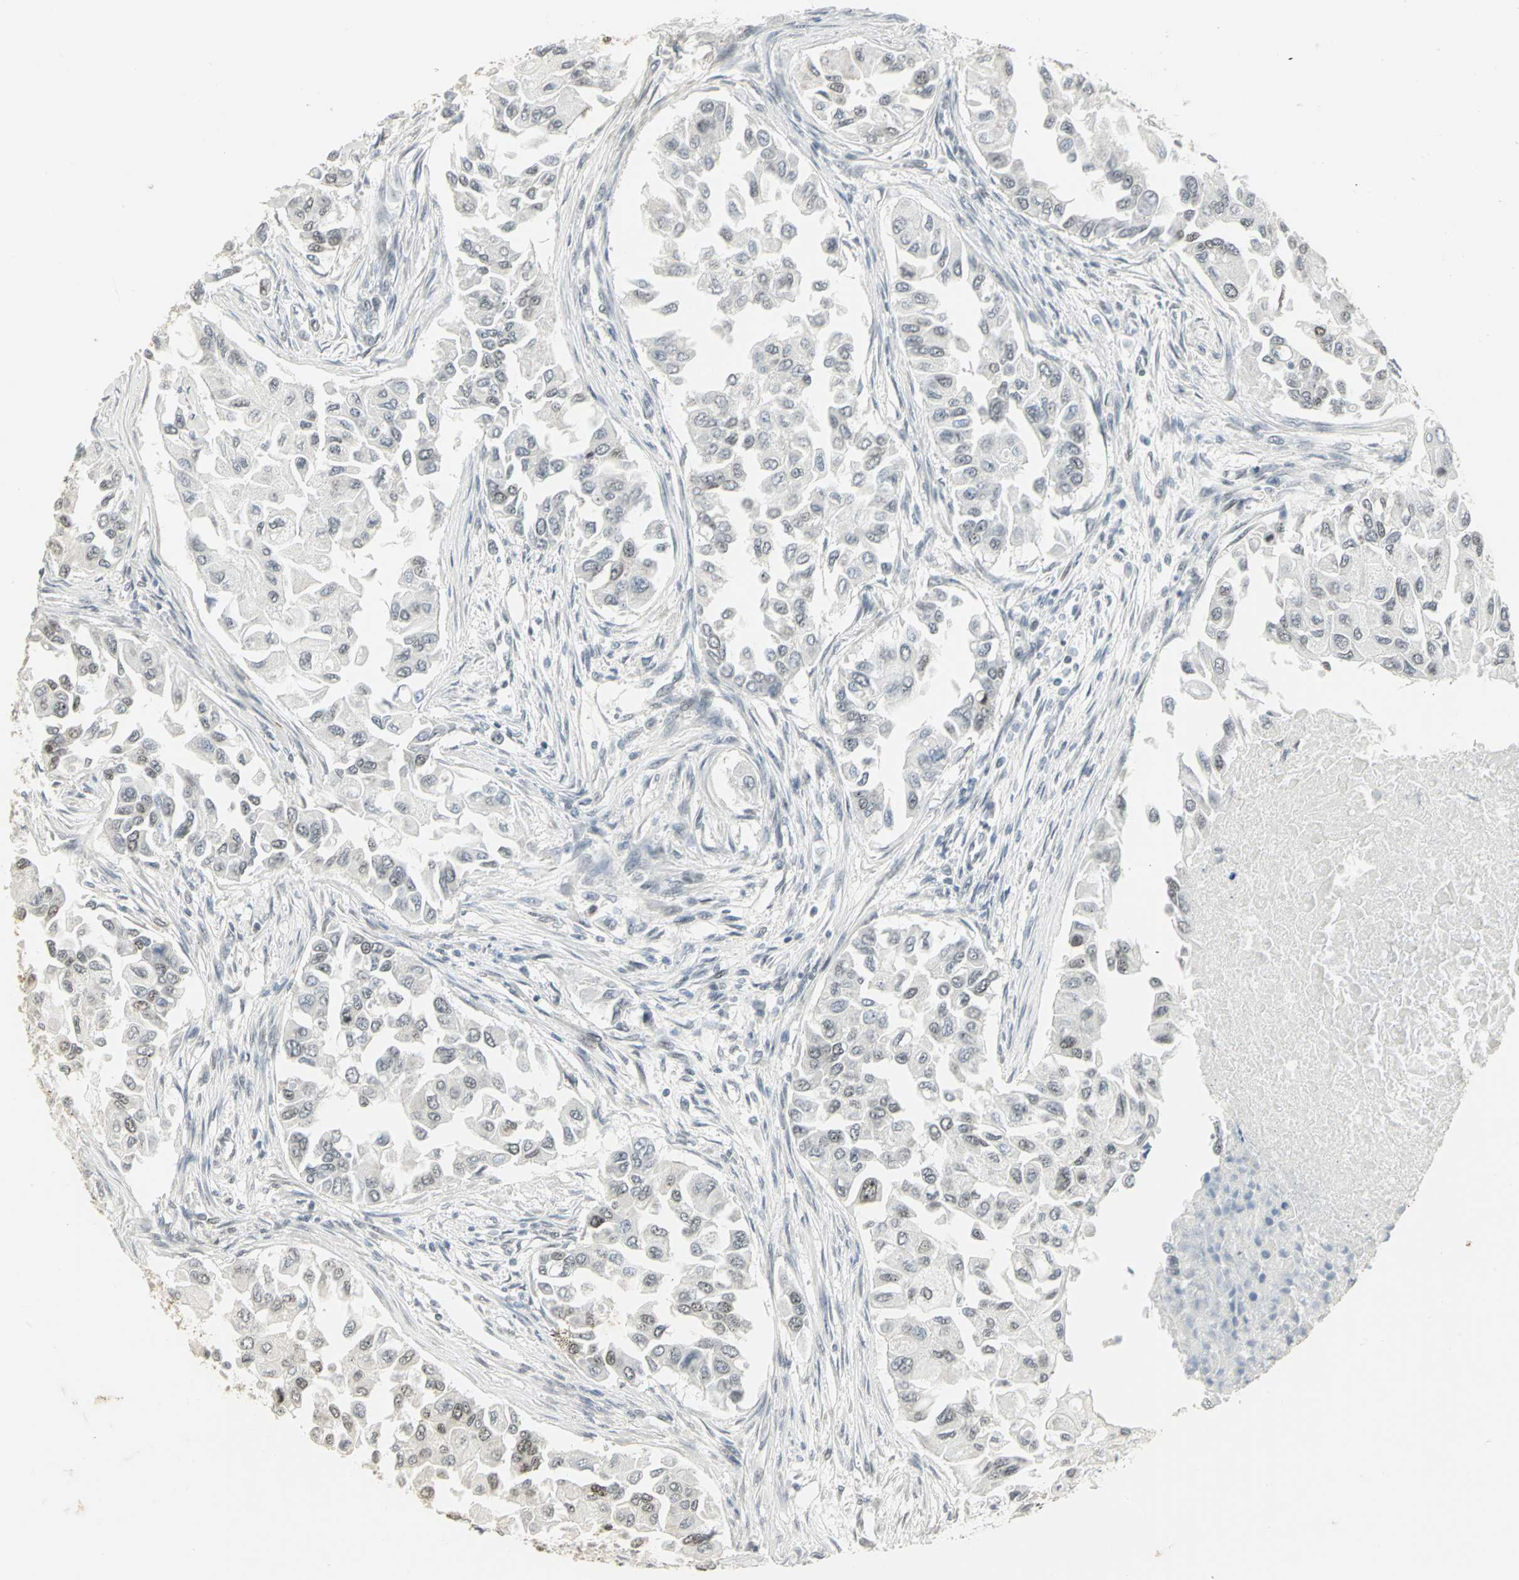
{"staining": {"intensity": "weak", "quantity": "<25%", "location": "nuclear"}, "tissue": "breast cancer", "cell_type": "Tumor cells", "image_type": "cancer", "snomed": [{"axis": "morphology", "description": "Normal tissue, NOS"}, {"axis": "morphology", "description": "Duct carcinoma"}, {"axis": "topography", "description": "Breast"}], "caption": "An immunohistochemistry (IHC) photomicrograph of breast cancer (infiltrating ductal carcinoma) is shown. There is no staining in tumor cells of breast cancer (infiltrating ductal carcinoma).", "gene": "CBX3", "patient": {"sex": "female", "age": 49}}